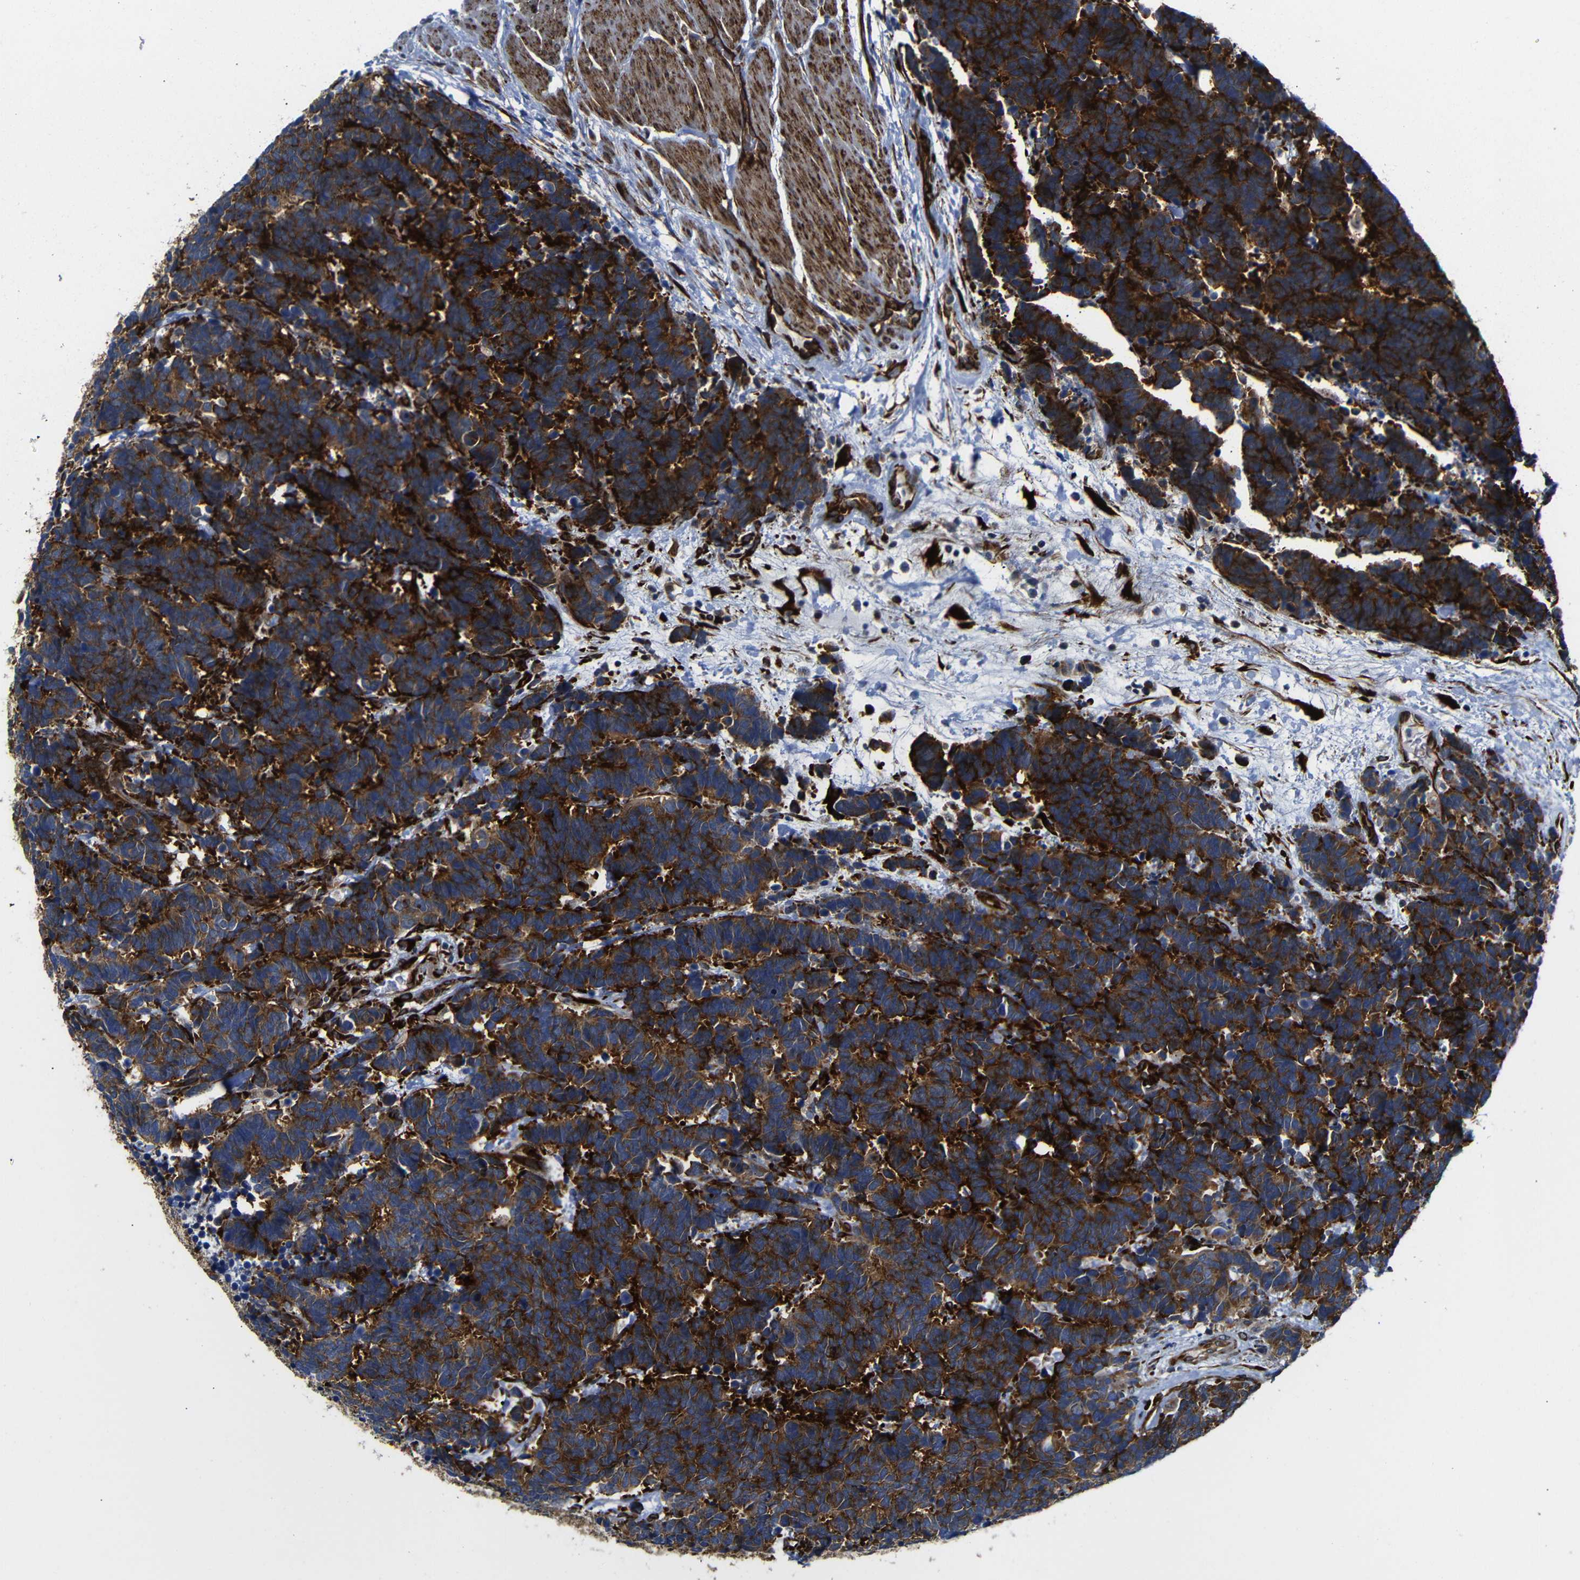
{"staining": {"intensity": "strong", "quantity": ">75%", "location": "cytoplasmic/membranous"}, "tissue": "carcinoid", "cell_type": "Tumor cells", "image_type": "cancer", "snomed": [{"axis": "morphology", "description": "Carcinoma, NOS"}, {"axis": "morphology", "description": "Carcinoid, malignant, NOS"}, {"axis": "topography", "description": "Urinary bladder"}], "caption": "Protein expression analysis of human malignant carcinoid reveals strong cytoplasmic/membranous staining in about >75% of tumor cells. Immunohistochemistry (ihc) stains the protein of interest in brown and the nuclei are stained blue.", "gene": "PARP14", "patient": {"sex": "male", "age": 57}}